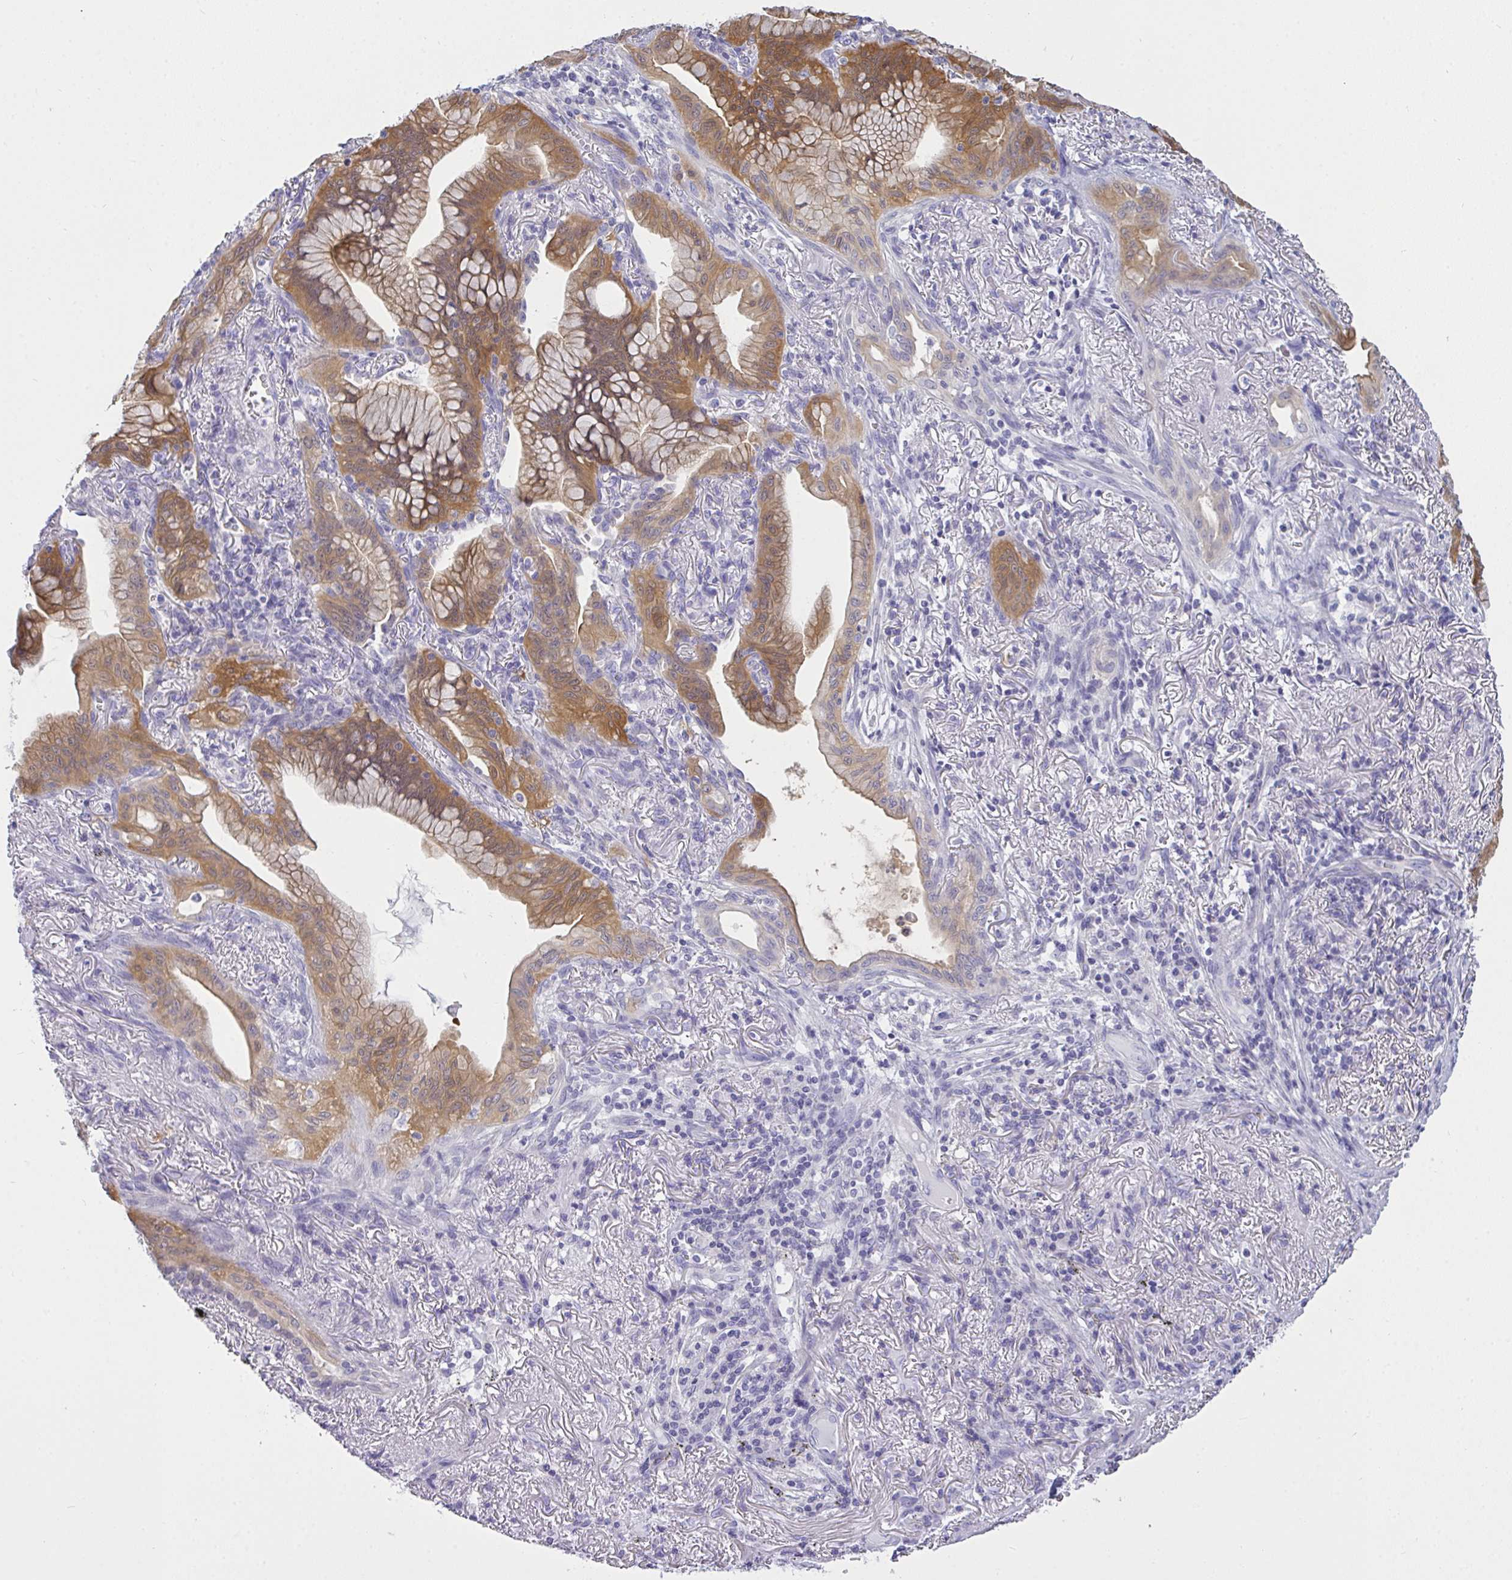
{"staining": {"intensity": "moderate", "quantity": ">75%", "location": "cytoplasmic/membranous"}, "tissue": "lung cancer", "cell_type": "Tumor cells", "image_type": "cancer", "snomed": [{"axis": "morphology", "description": "Adenocarcinoma, NOS"}, {"axis": "topography", "description": "Lung"}], "caption": "Tumor cells show medium levels of moderate cytoplasmic/membranous positivity in approximately >75% of cells in lung adenocarcinoma.", "gene": "GSDMB", "patient": {"sex": "male", "age": 77}}